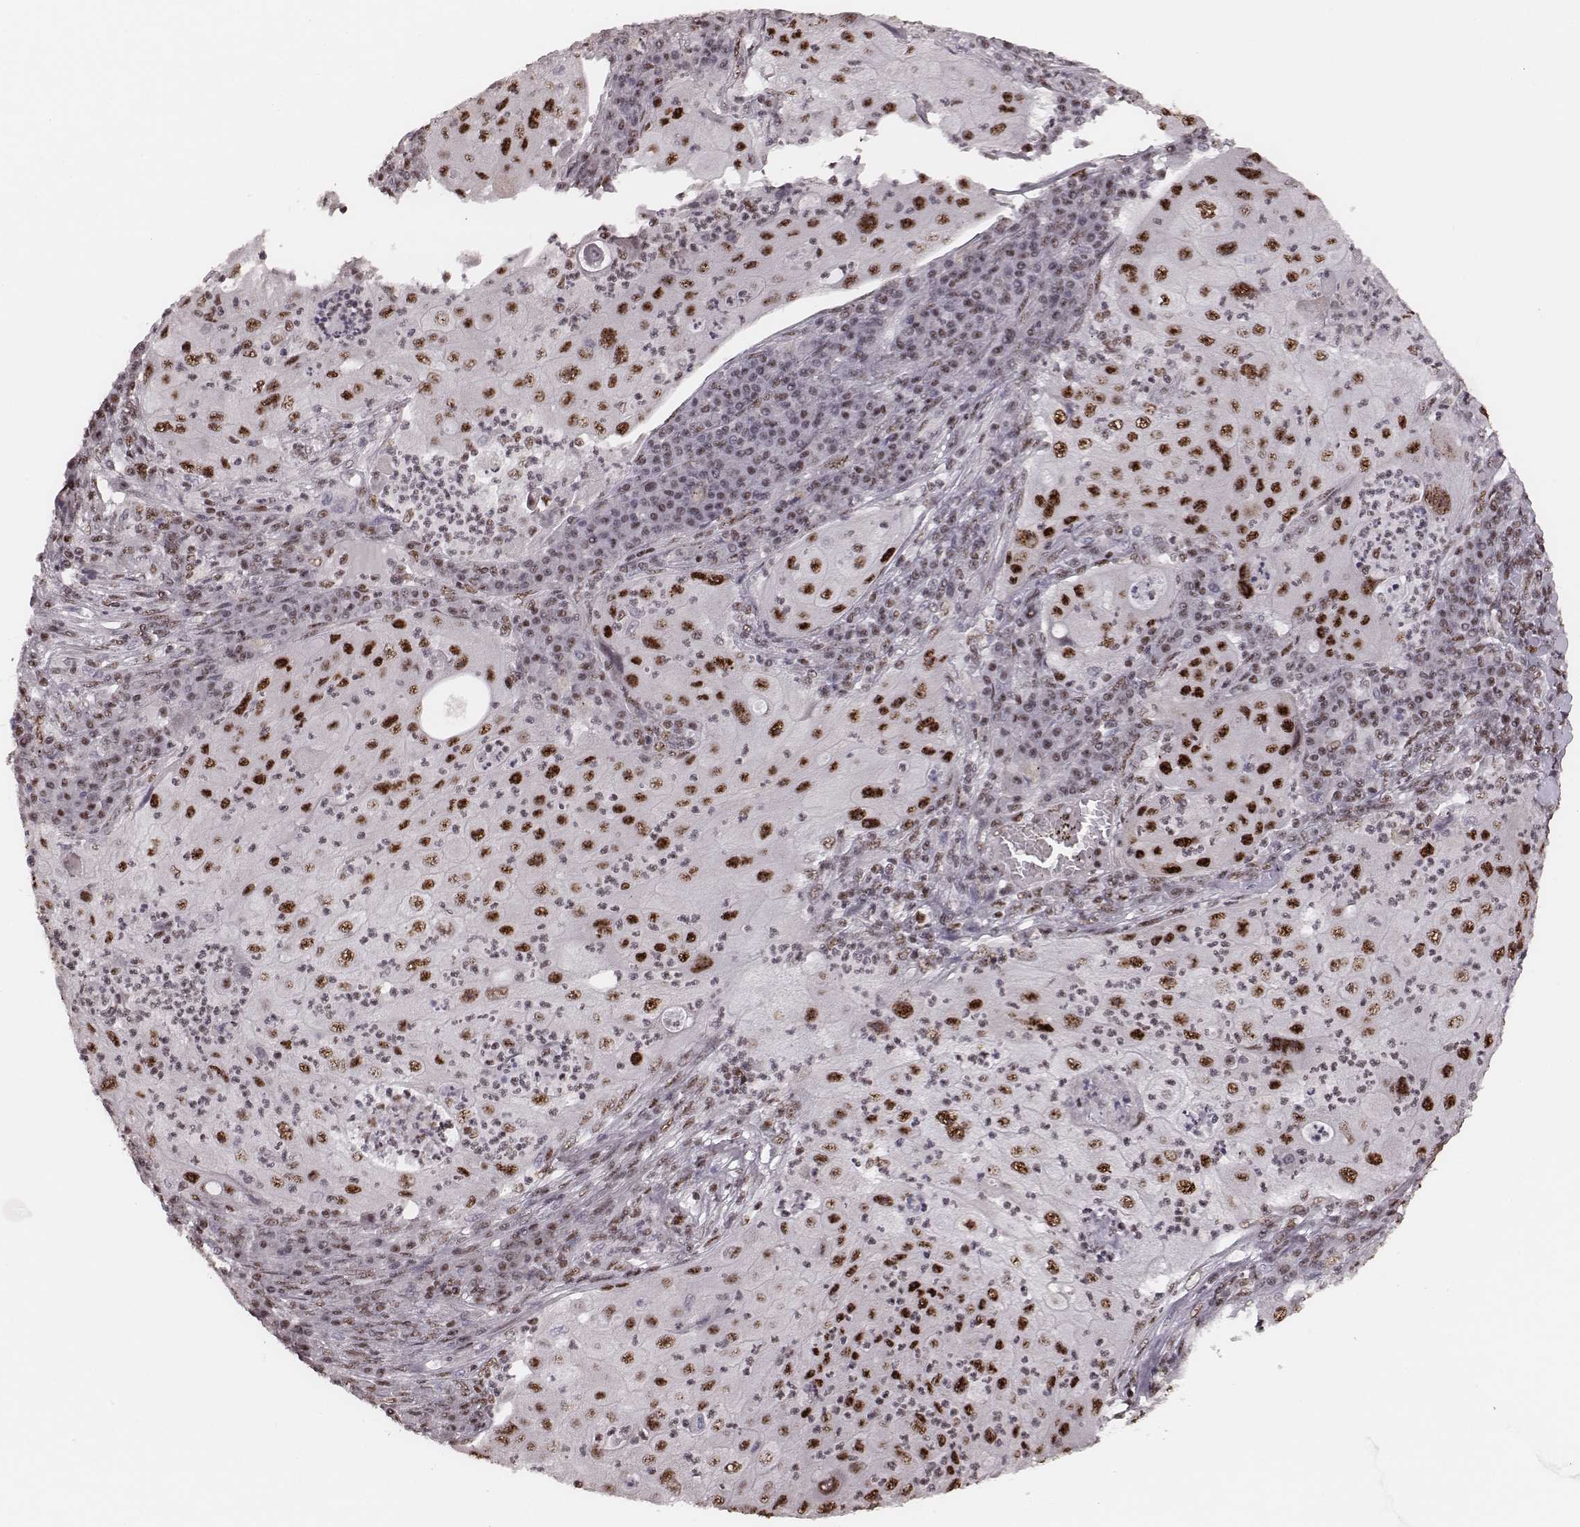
{"staining": {"intensity": "strong", "quantity": ">75%", "location": "nuclear"}, "tissue": "lung cancer", "cell_type": "Tumor cells", "image_type": "cancer", "snomed": [{"axis": "morphology", "description": "Squamous cell carcinoma, NOS"}, {"axis": "topography", "description": "Lung"}], "caption": "The immunohistochemical stain labels strong nuclear expression in tumor cells of lung cancer (squamous cell carcinoma) tissue.", "gene": "LUC7L", "patient": {"sex": "female", "age": 59}}